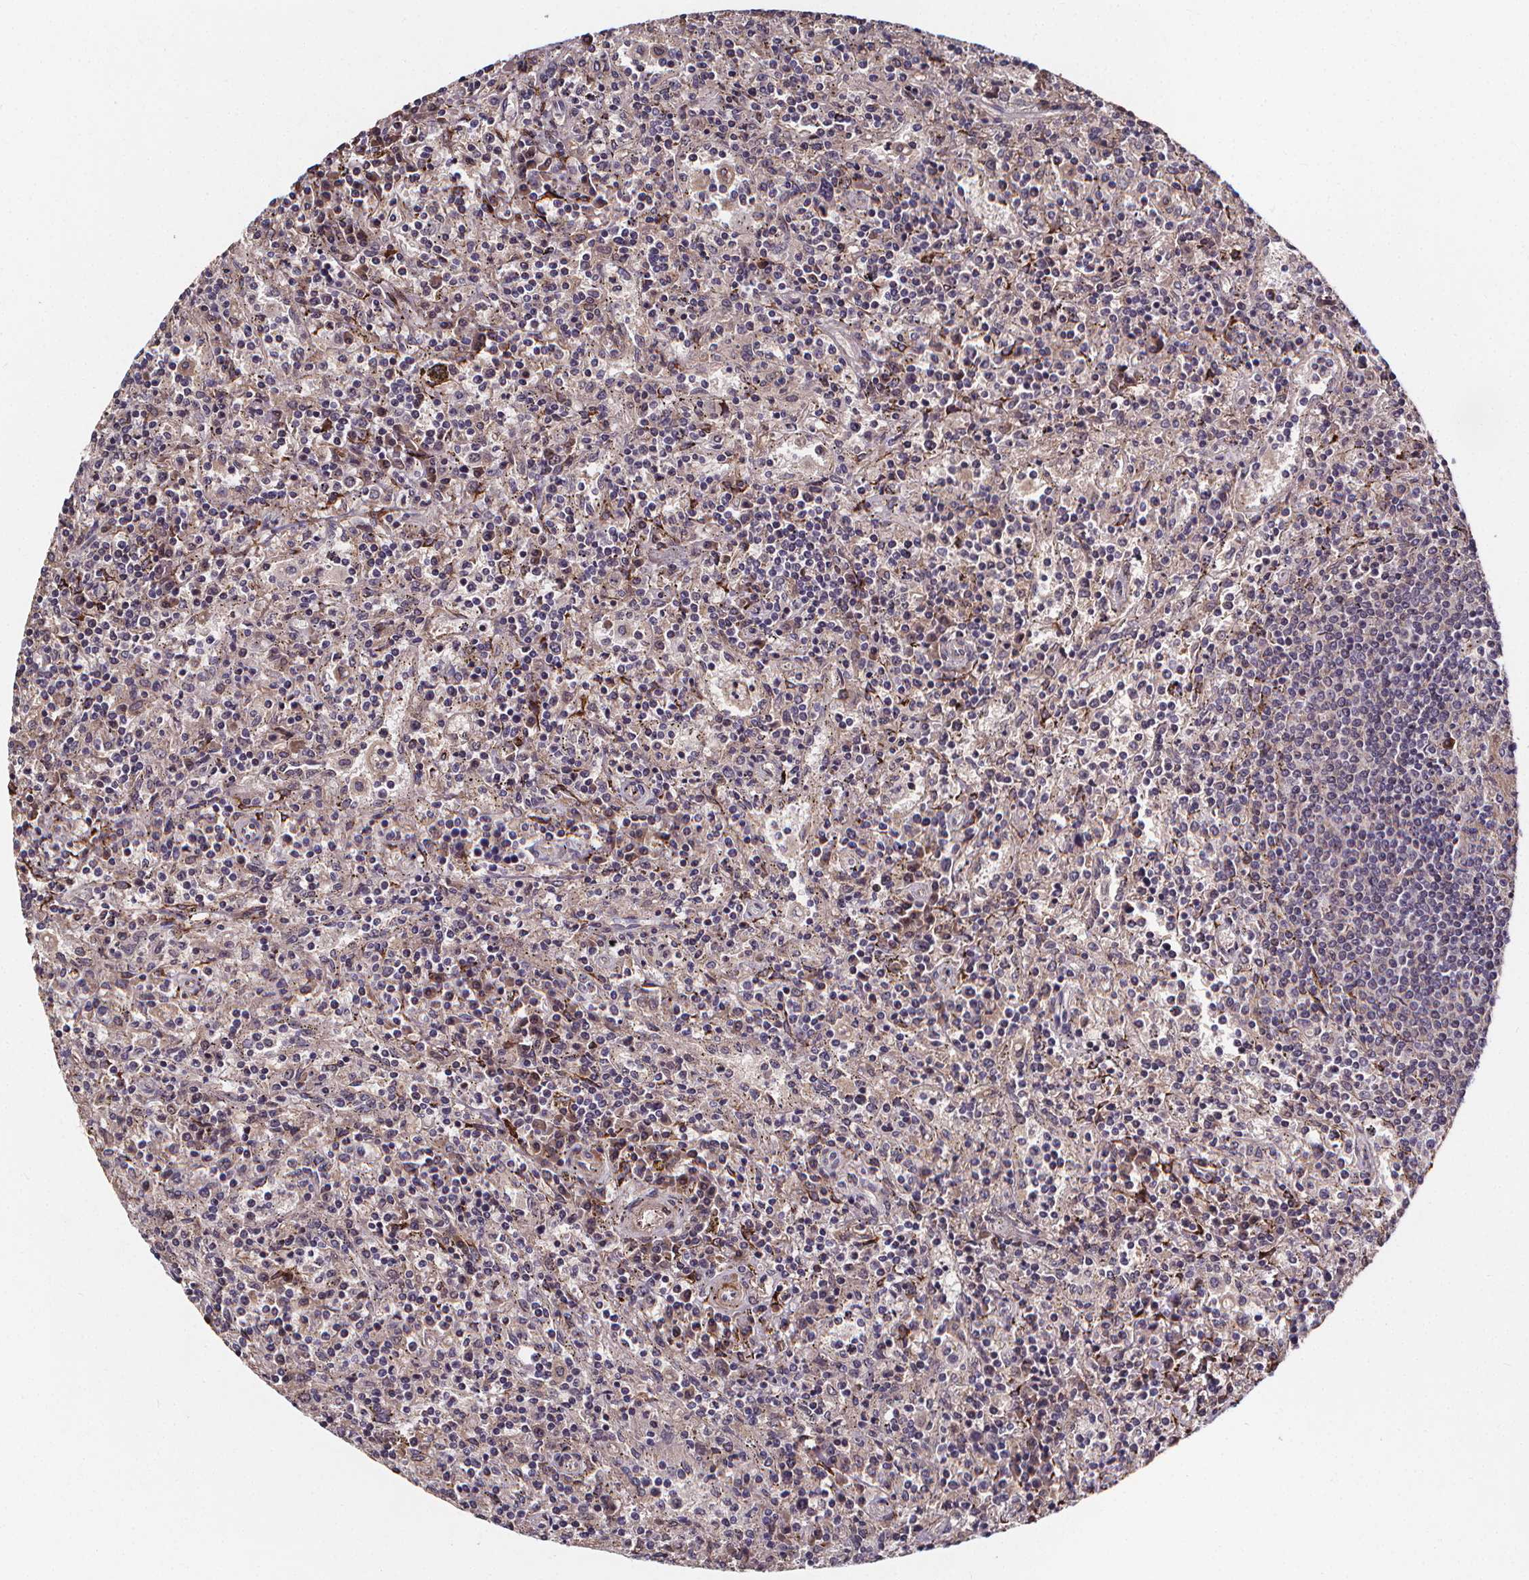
{"staining": {"intensity": "negative", "quantity": "none", "location": "none"}, "tissue": "lymphoma", "cell_type": "Tumor cells", "image_type": "cancer", "snomed": [{"axis": "morphology", "description": "Malignant lymphoma, non-Hodgkin's type, Low grade"}, {"axis": "topography", "description": "Spleen"}], "caption": "Immunohistochemistry micrograph of neoplastic tissue: human malignant lymphoma, non-Hodgkin's type (low-grade) stained with DAB (3,3'-diaminobenzidine) exhibits no significant protein expression in tumor cells.", "gene": "AEBP1", "patient": {"sex": "male", "age": 62}}